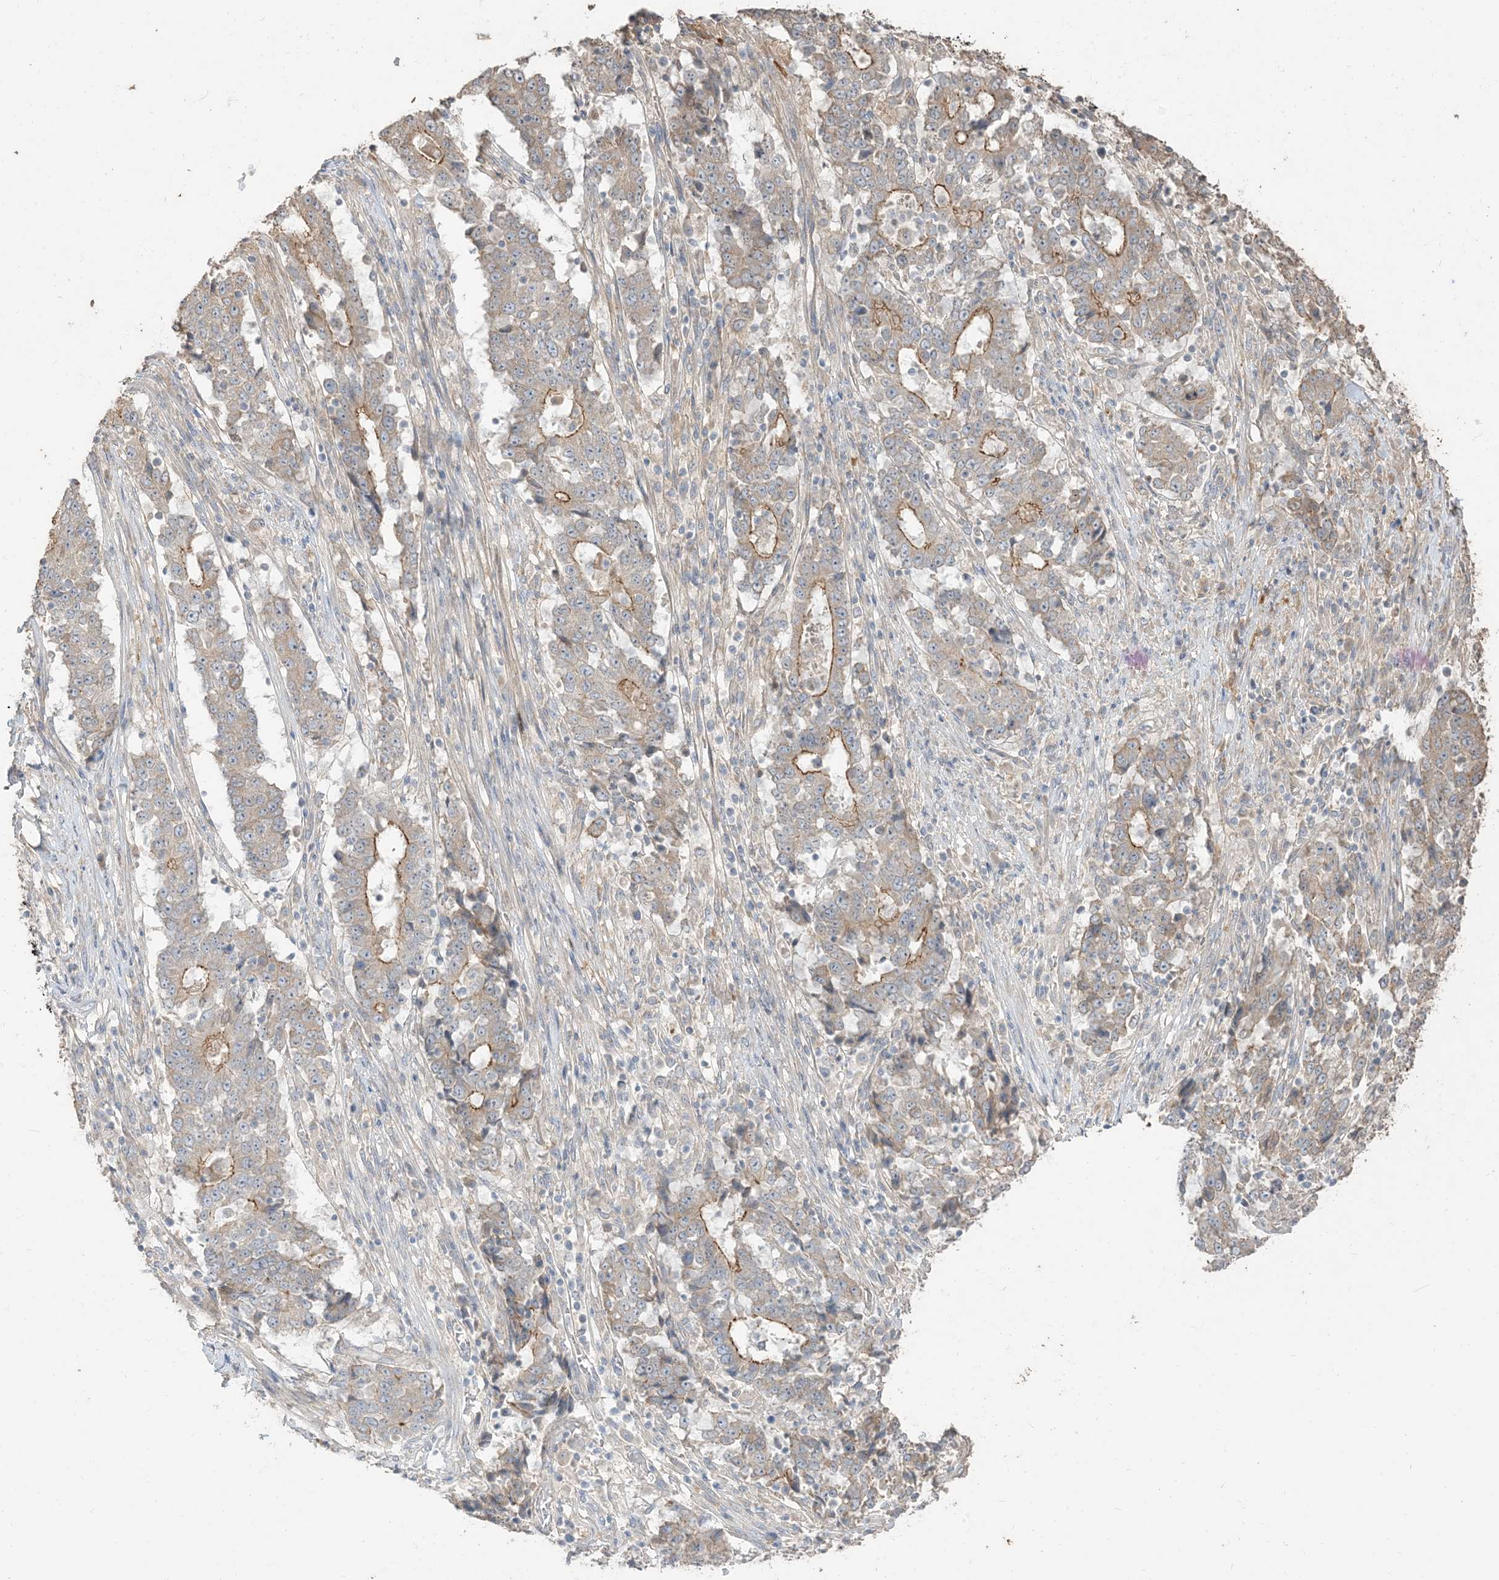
{"staining": {"intensity": "moderate", "quantity": "25%-75%", "location": "cytoplasmic/membranous"}, "tissue": "stomach cancer", "cell_type": "Tumor cells", "image_type": "cancer", "snomed": [{"axis": "morphology", "description": "Adenocarcinoma, NOS"}, {"axis": "topography", "description": "Stomach"}], "caption": "This is an image of immunohistochemistry staining of stomach adenocarcinoma, which shows moderate positivity in the cytoplasmic/membranous of tumor cells.", "gene": "RNF175", "patient": {"sex": "male", "age": 59}}